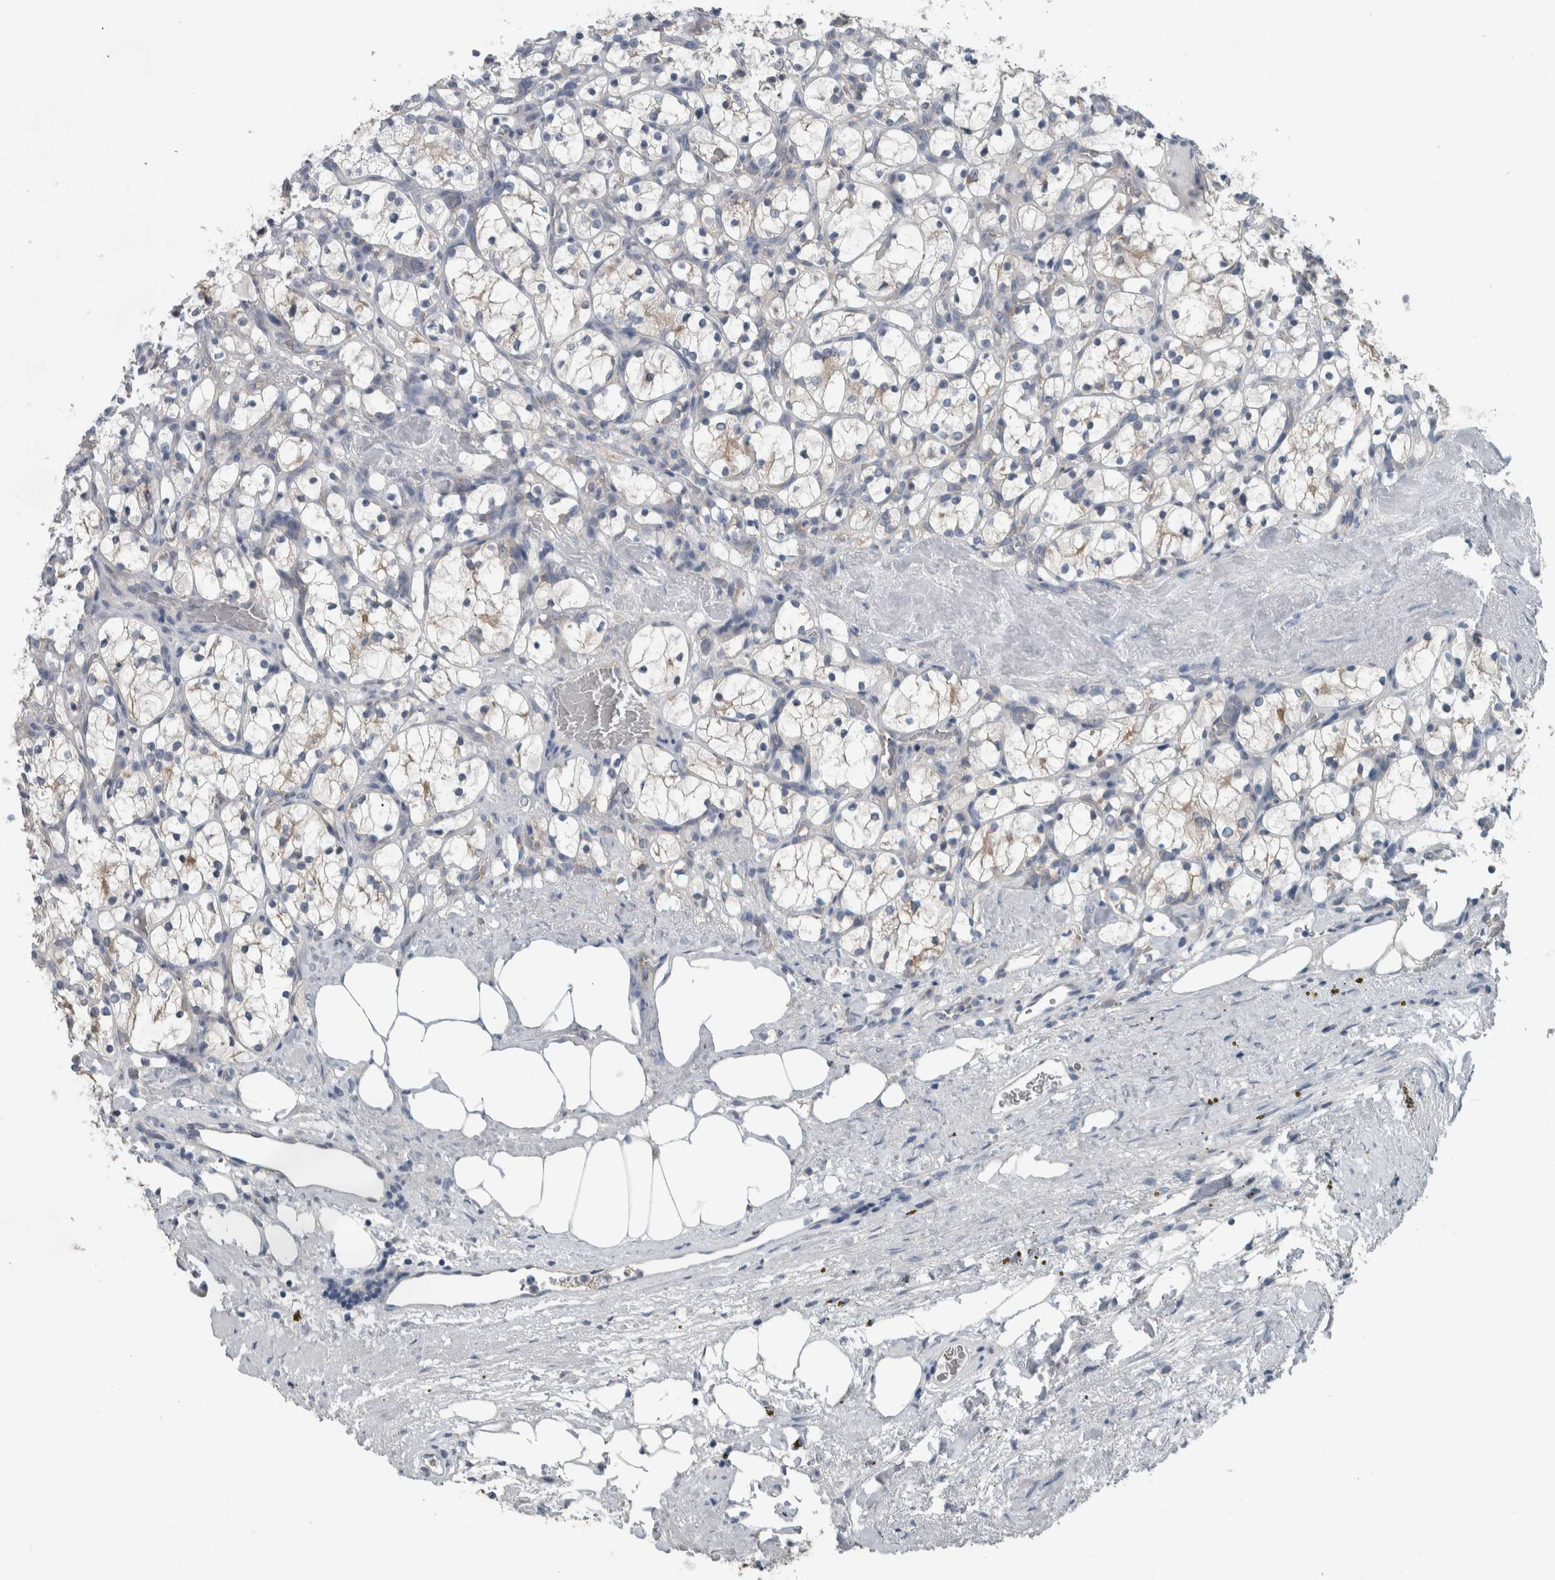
{"staining": {"intensity": "negative", "quantity": "none", "location": "none"}, "tissue": "renal cancer", "cell_type": "Tumor cells", "image_type": "cancer", "snomed": [{"axis": "morphology", "description": "Adenocarcinoma, NOS"}, {"axis": "topography", "description": "Kidney"}], "caption": "A histopathology image of renal cancer (adenocarcinoma) stained for a protein exhibits no brown staining in tumor cells. The staining was performed using DAB (3,3'-diaminobenzidine) to visualize the protein expression in brown, while the nuclei were stained in blue with hematoxylin (Magnification: 20x).", "gene": "SH3GL2", "patient": {"sex": "female", "age": 69}}